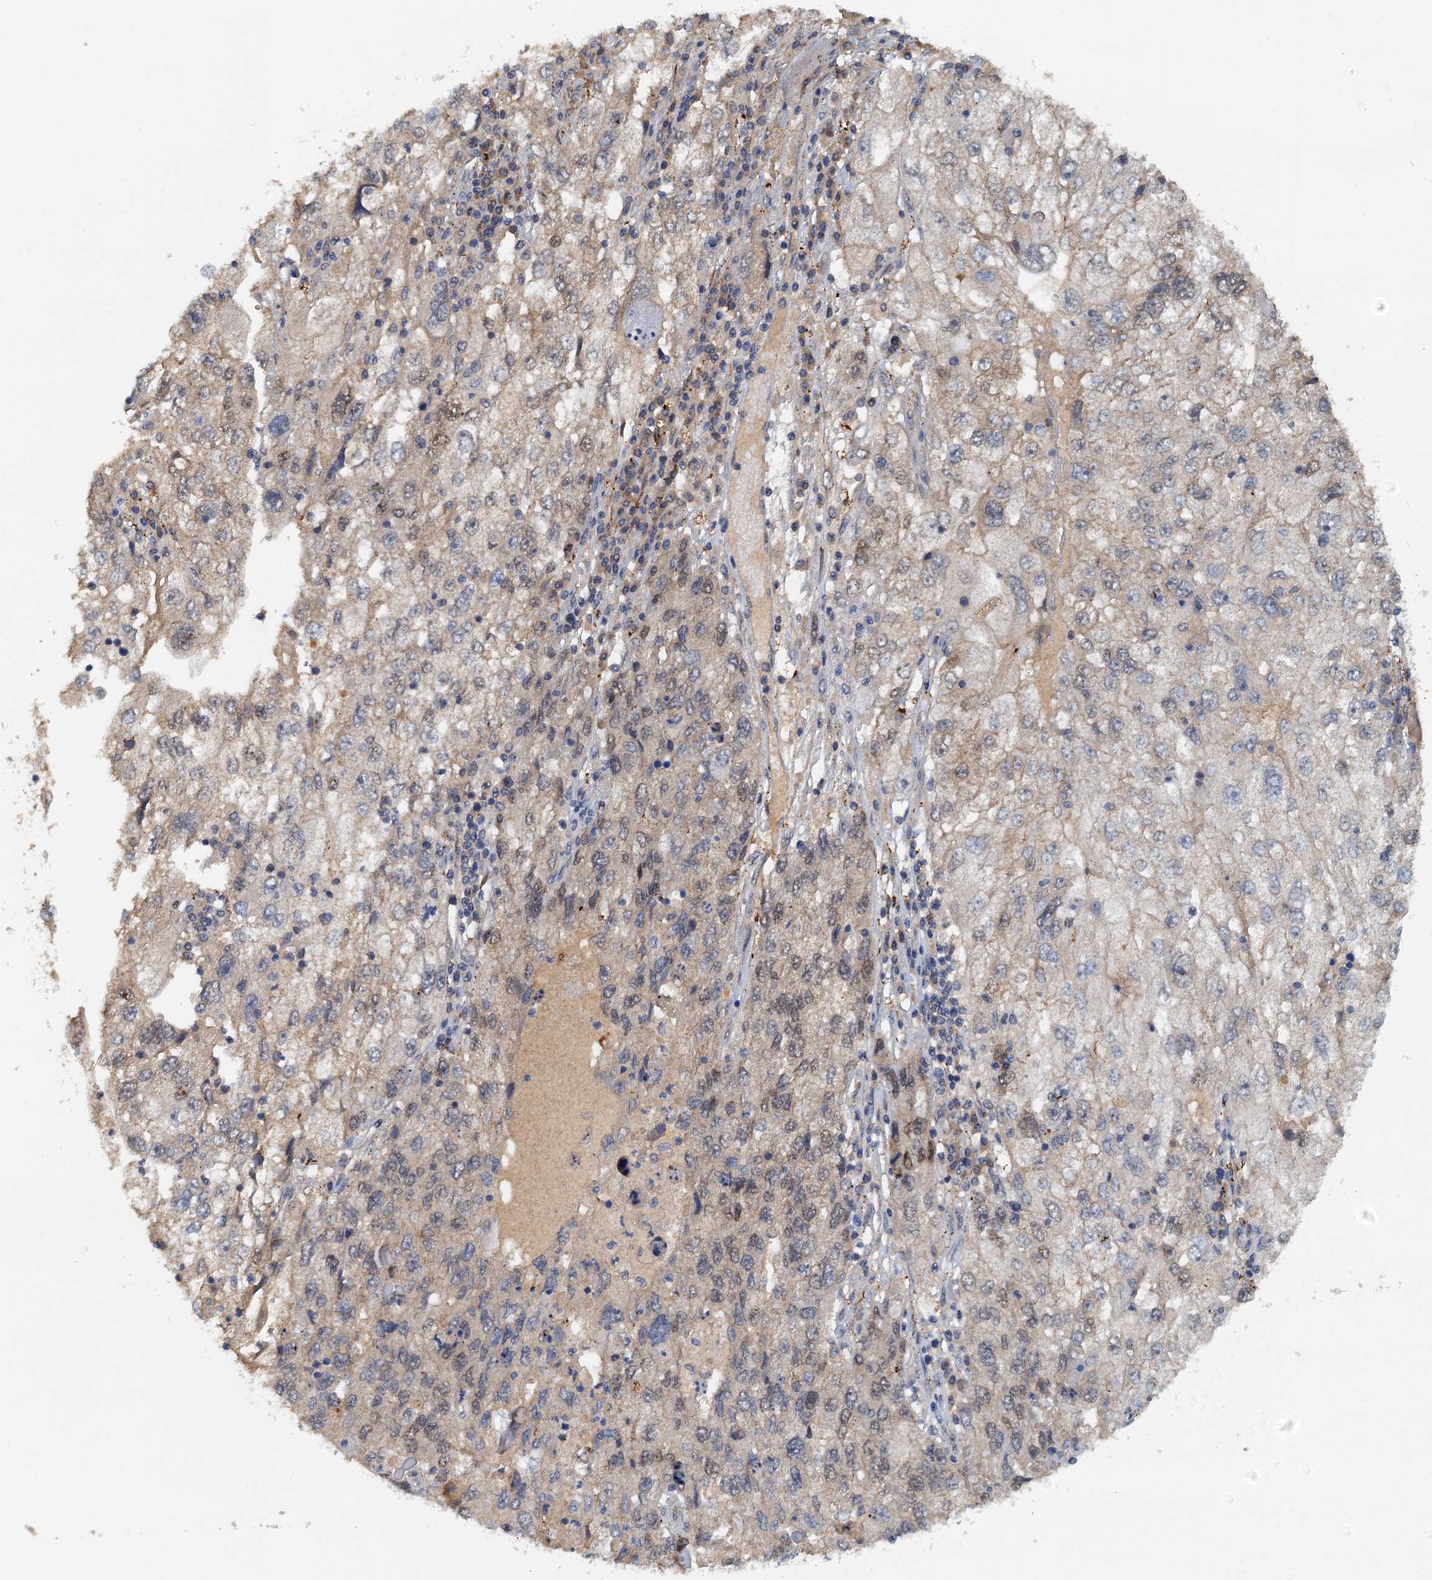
{"staining": {"intensity": "weak", "quantity": "<25%", "location": "nuclear"}, "tissue": "endometrial cancer", "cell_type": "Tumor cells", "image_type": "cancer", "snomed": [{"axis": "morphology", "description": "Adenocarcinoma, NOS"}, {"axis": "topography", "description": "Endometrium"}], "caption": "This is an immunohistochemistry (IHC) photomicrograph of endometrial cancer. There is no staining in tumor cells.", "gene": "UBL7", "patient": {"sex": "female", "age": 49}}